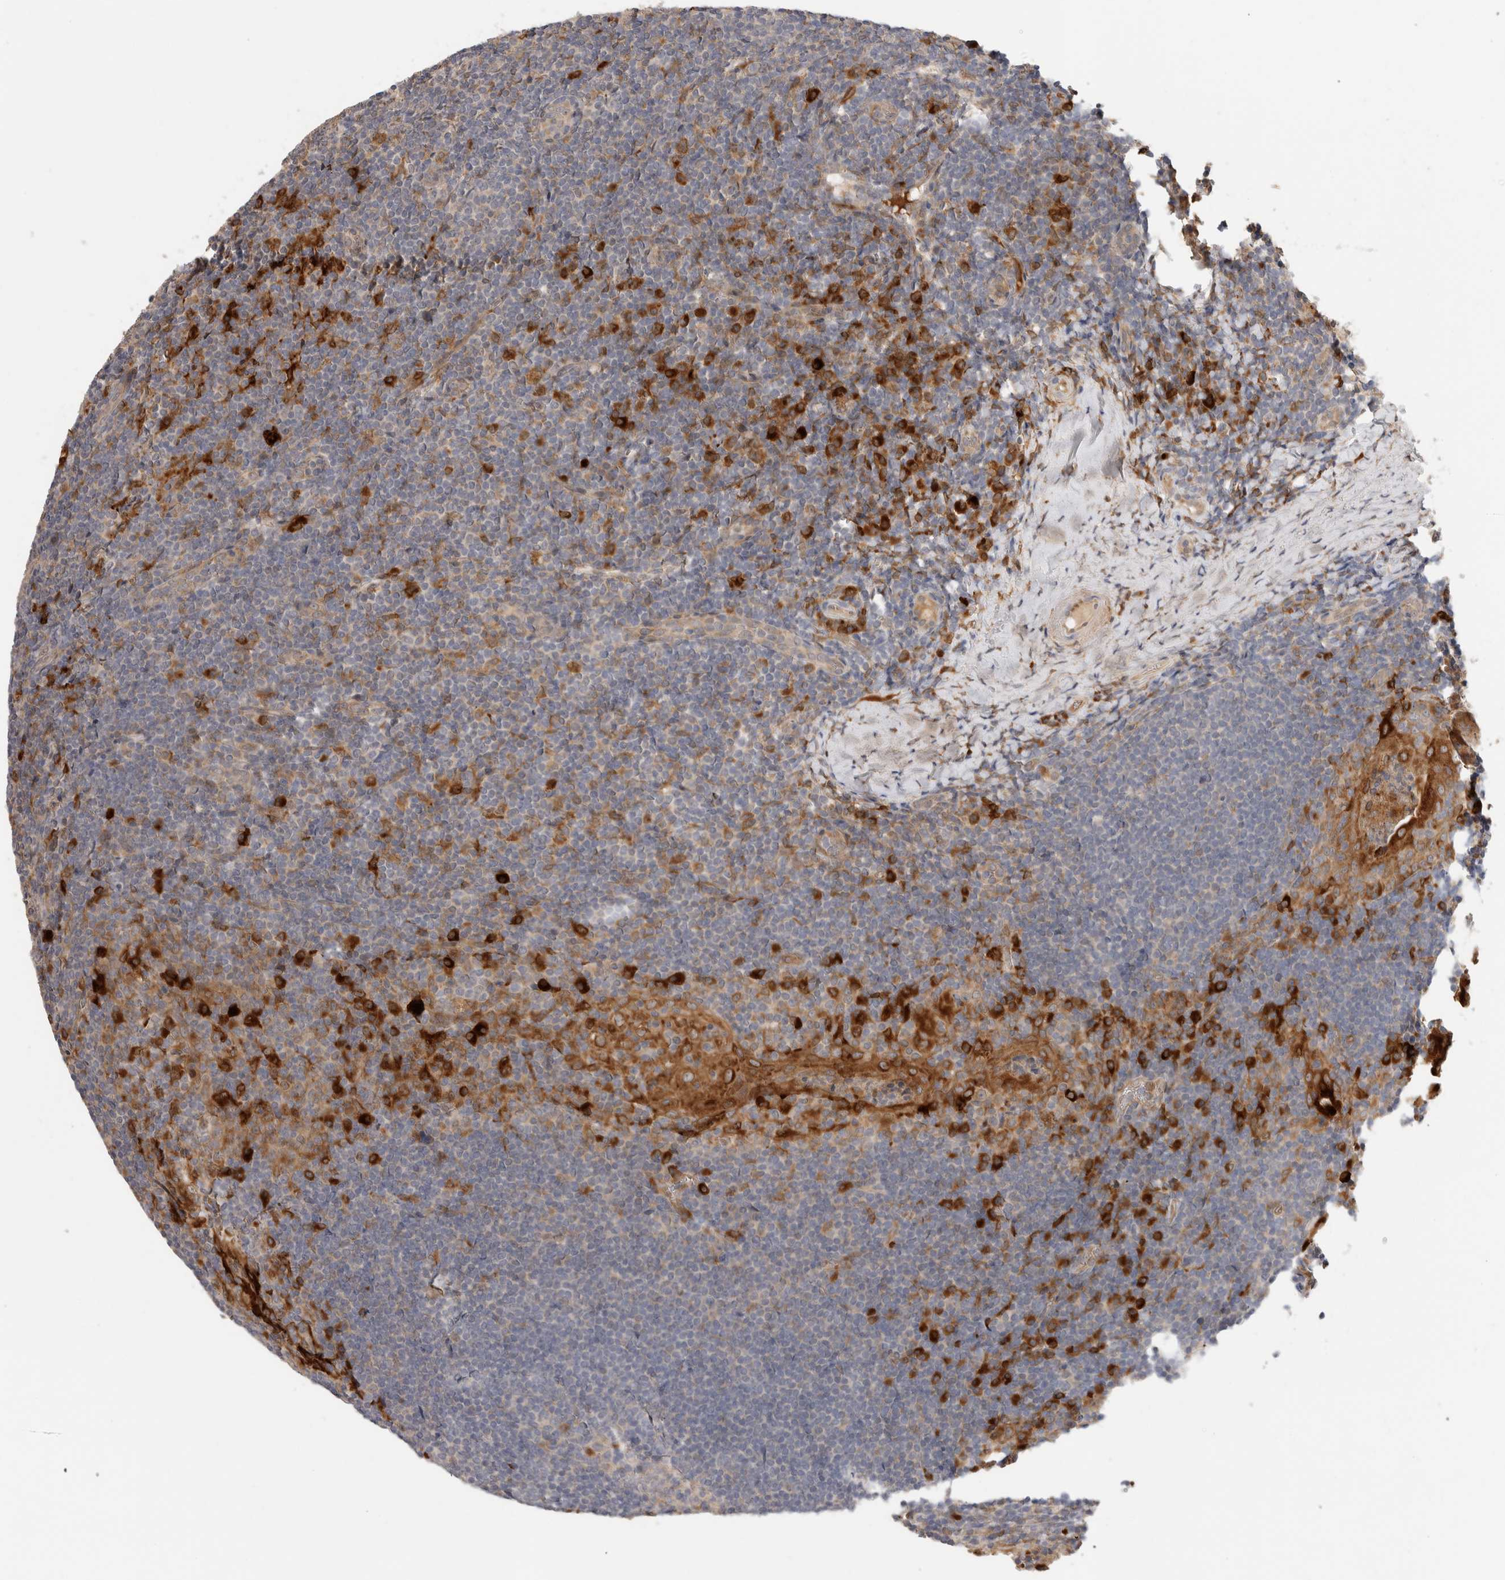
{"staining": {"intensity": "strong", "quantity": "<25%", "location": "cytoplasmic/membranous"}, "tissue": "tonsil", "cell_type": "Germinal center cells", "image_type": "normal", "snomed": [{"axis": "morphology", "description": "Normal tissue, NOS"}, {"axis": "topography", "description": "Tonsil"}], "caption": "Immunohistochemistry image of benign tonsil: human tonsil stained using immunohistochemistry (IHC) reveals medium levels of strong protein expression localized specifically in the cytoplasmic/membranous of germinal center cells, appearing as a cytoplasmic/membranous brown color.", "gene": "APOL2", "patient": {"sex": "male", "age": 37}}